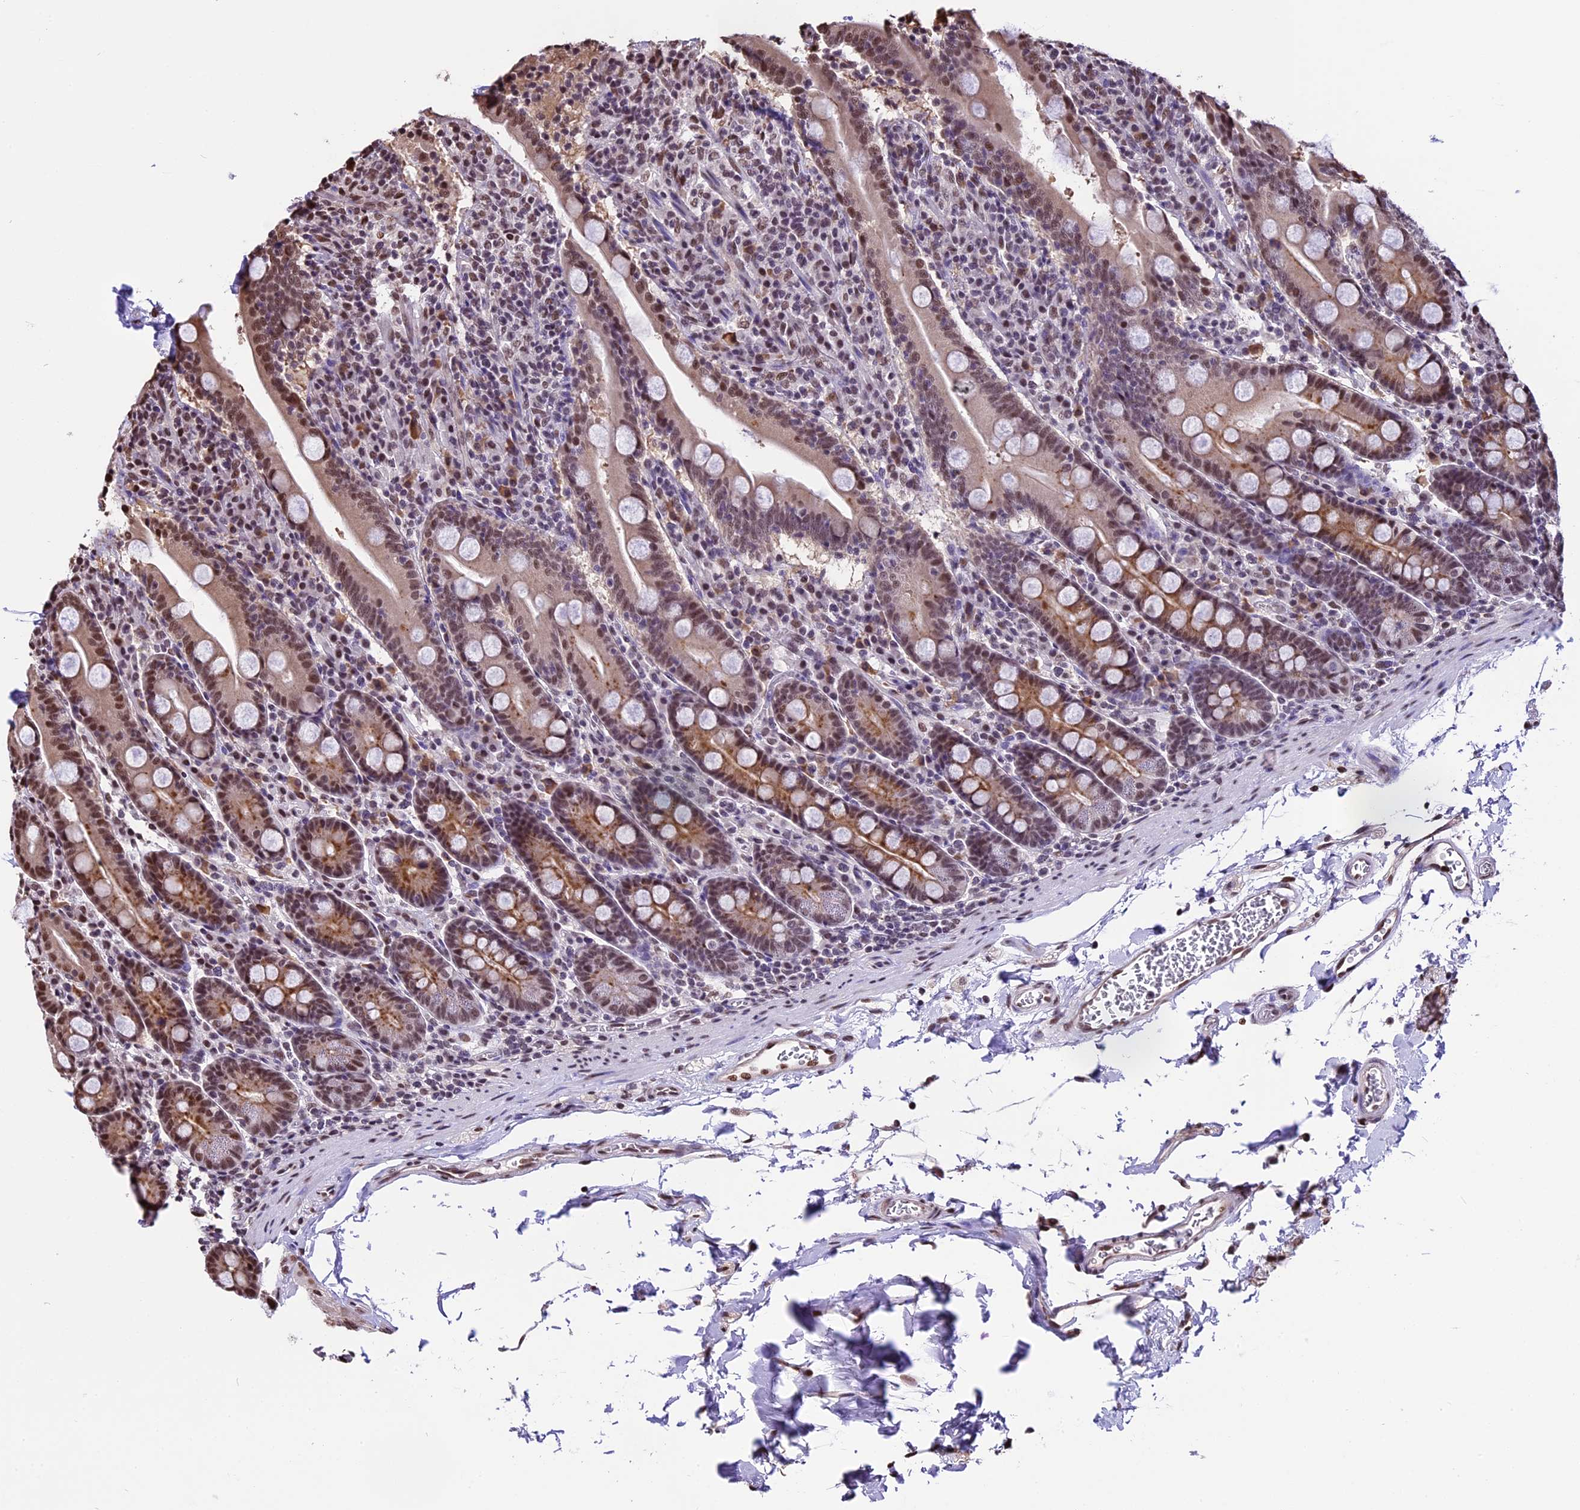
{"staining": {"intensity": "moderate", "quantity": ">75%", "location": "nuclear"}, "tissue": "duodenum", "cell_type": "Glandular cells", "image_type": "normal", "snomed": [{"axis": "morphology", "description": "Normal tissue, NOS"}, {"axis": "topography", "description": "Duodenum"}], "caption": "Normal duodenum reveals moderate nuclear staining in approximately >75% of glandular cells, visualized by immunohistochemistry.", "gene": "POLR3E", "patient": {"sex": "male", "age": 35}}